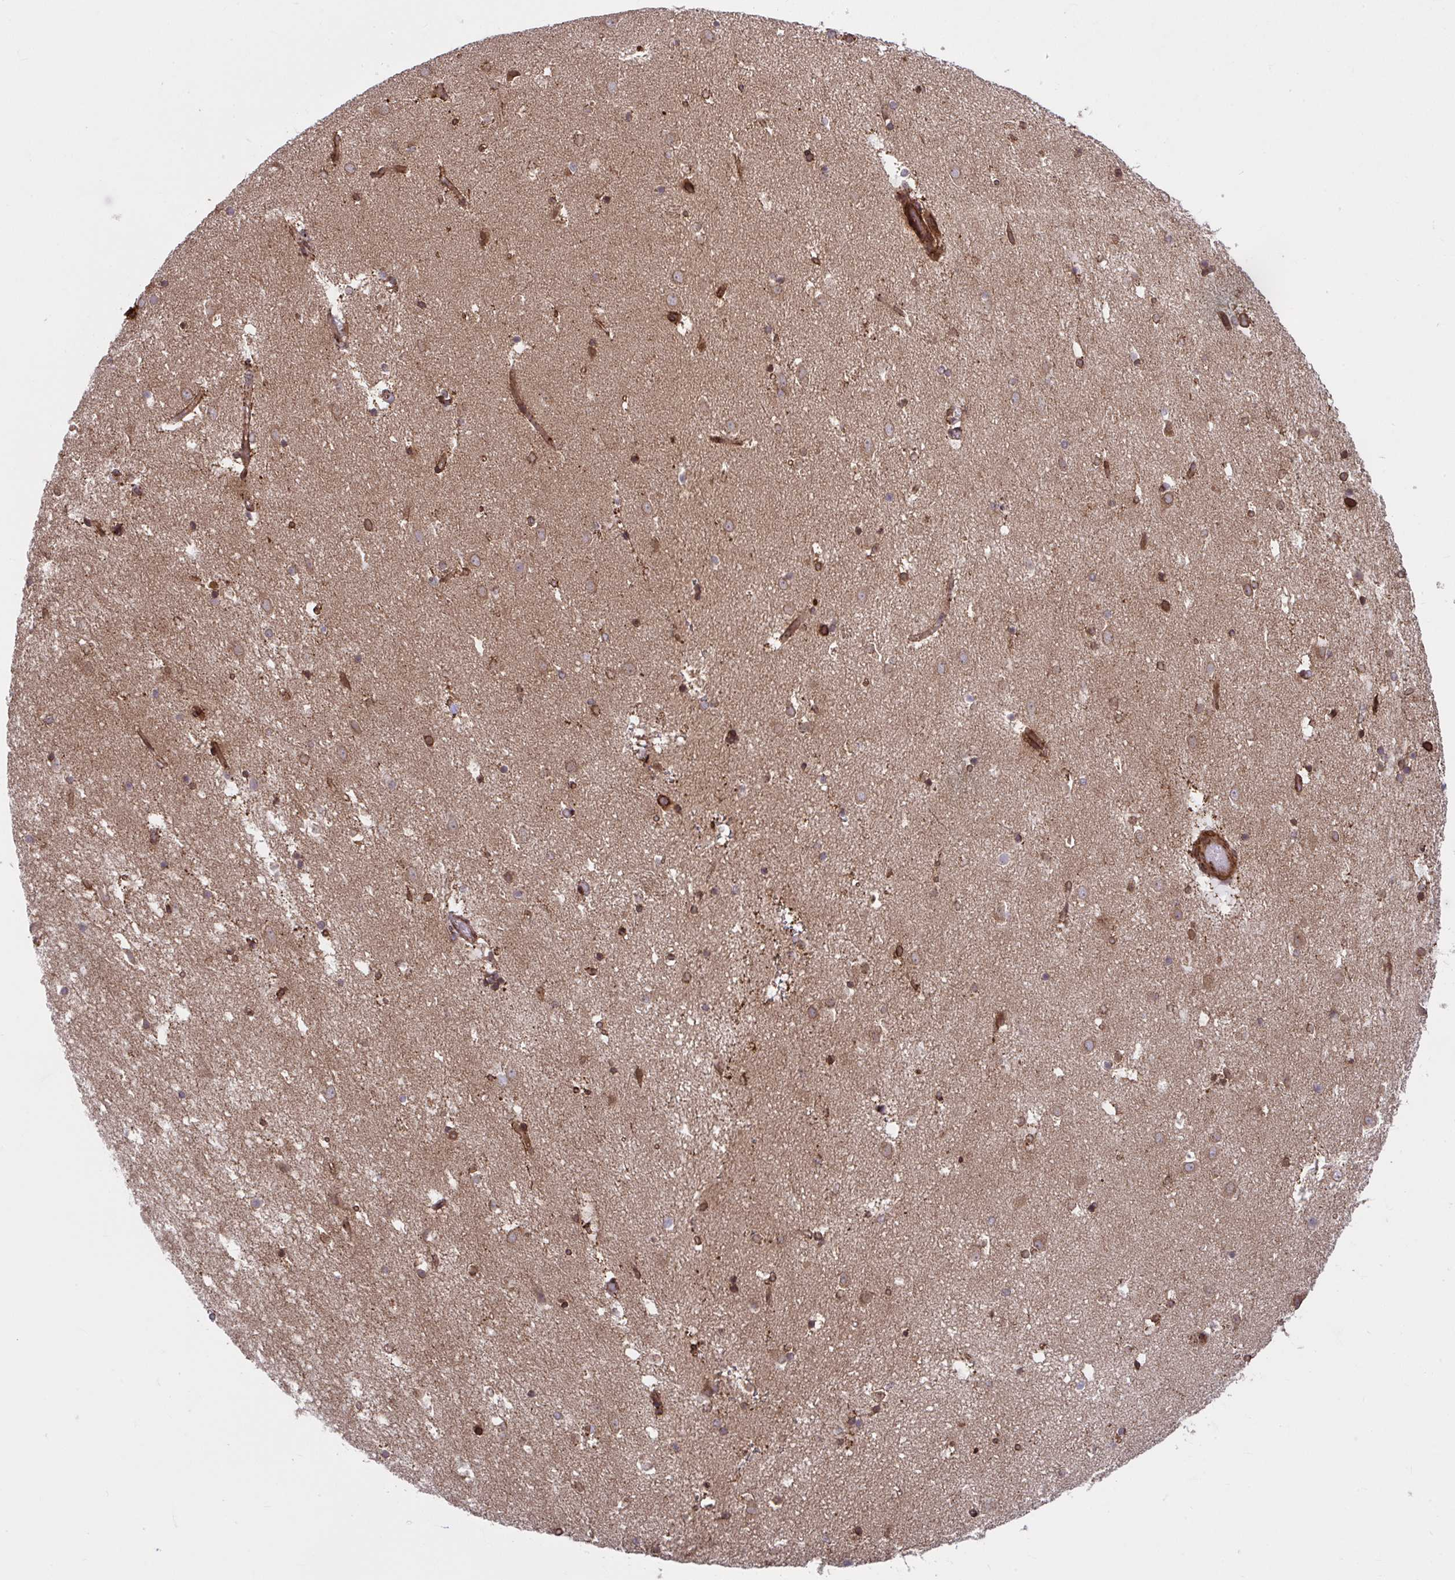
{"staining": {"intensity": "strong", "quantity": "25%-75%", "location": "cytoplasmic/membranous"}, "tissue": "caudate", "cell_type": "Glial cells", "image_type": "normal", "snomed": [{"axis": "morphology", "description": "Normal tissue, NOS"}, {"axis": "topography", "description": "Lateral ventricle wall"}], "caption": "Immunohistochemistry (IHC) micrograph of benign caudate stained for a protein (brown), which reveals high levels of strong cytoplasmic/membranous positivity in about 25%-75% of glial cells.", "gene": "STIM2", "patient": {"sex": "male", "age": 37}}